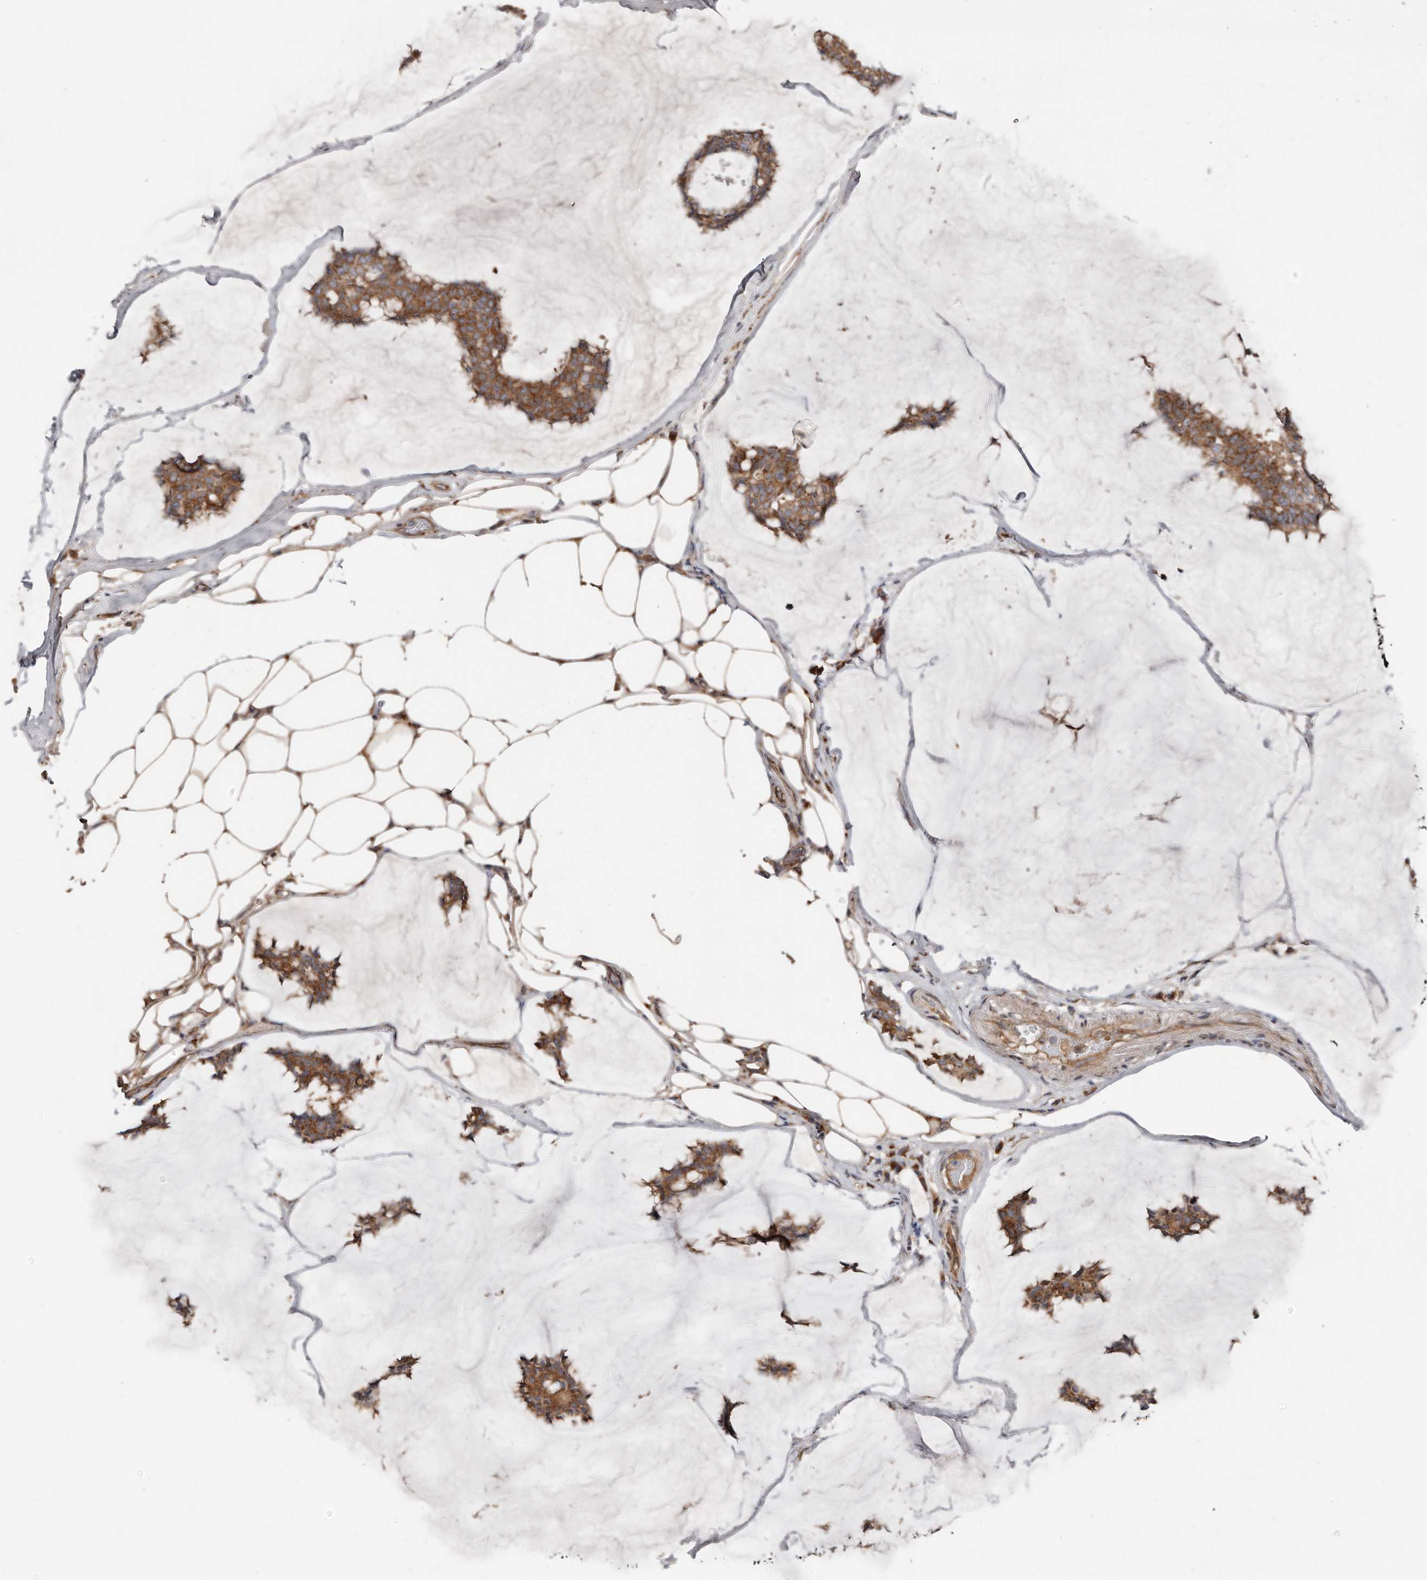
{"staining": {"intensity": "moderate", "quantity": ">75%", "location": "cytoplasmic/membranous"}, "tissue": "breast cancer", "cell_type": "Tumor cells", "image_type": "cancer", "snomed": [{"axis": "morphology", "description": "Duct carcinoma"}, {"axis": "topography", "description": "Breast"}], "caption": "An IHC histopathology image of tumor tissue is shown. Protein staining in brown shows moderate cytoplasmic/membranous positivity in intraductal carcinoma (breast) within tumor cells.", "gene": "COG1", "patient": {"sex": "female", "age": 93}}